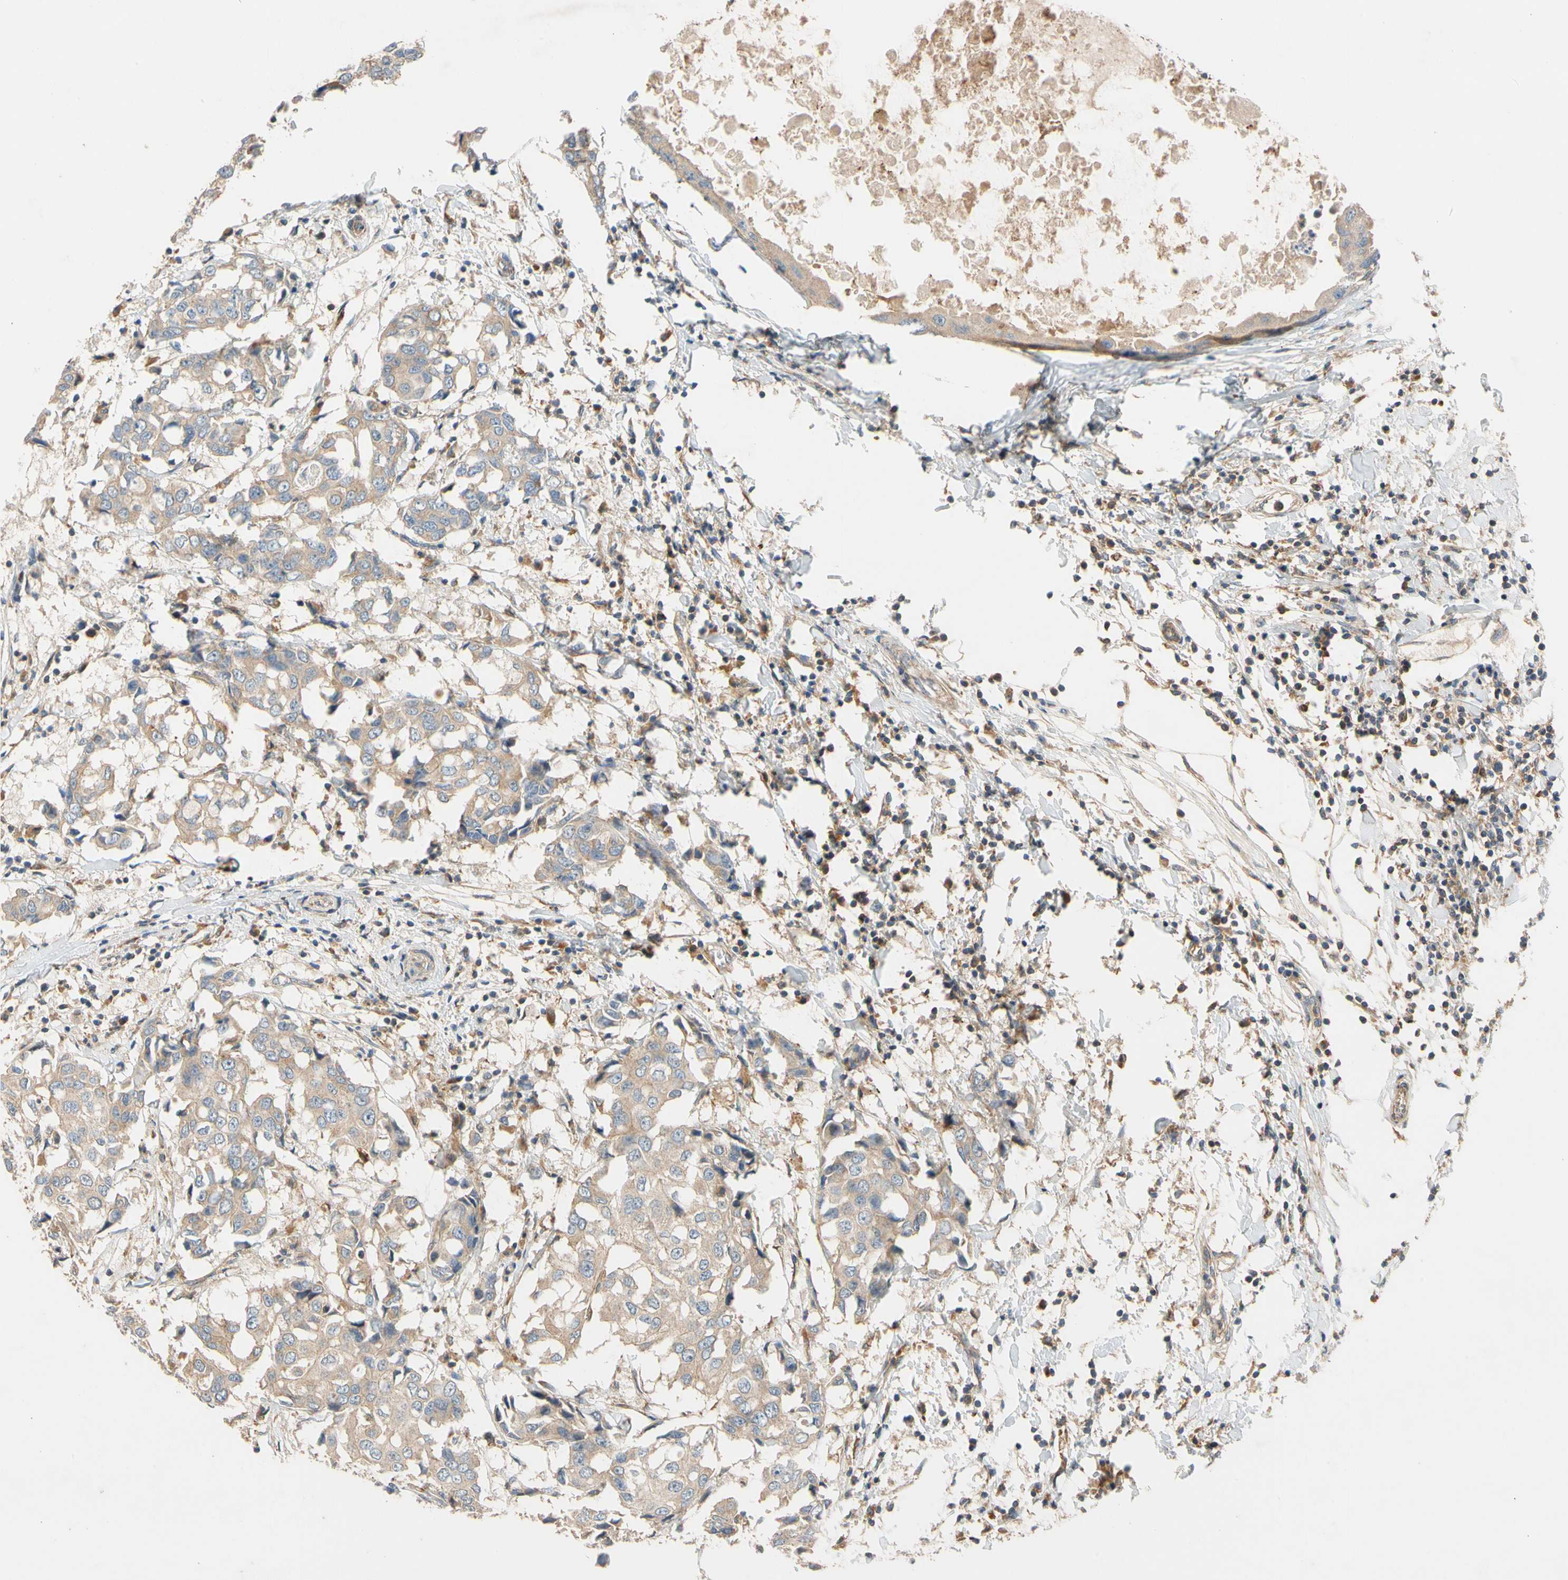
{"staining": {"intensity": "weak", "quantity": "25%-75%", "location": "cytoplasmic/membranous"}, "tissue": "breast cancer", "cell_type": "Tumor cells", "image_type": "cancer", "snomed": [{"axis": "morphology", "description": "Duct carcinoma"}, {"axis": "topography", "description": "Breast"}], "caption": "Immunohistochemical staining of breast cancer demonstrates weak cytoplasmic/membranous protein staining in approximately 25%-75% of tumor cells.", "gene": "USP46", "patient": {"sex": "female", "age": 27}}